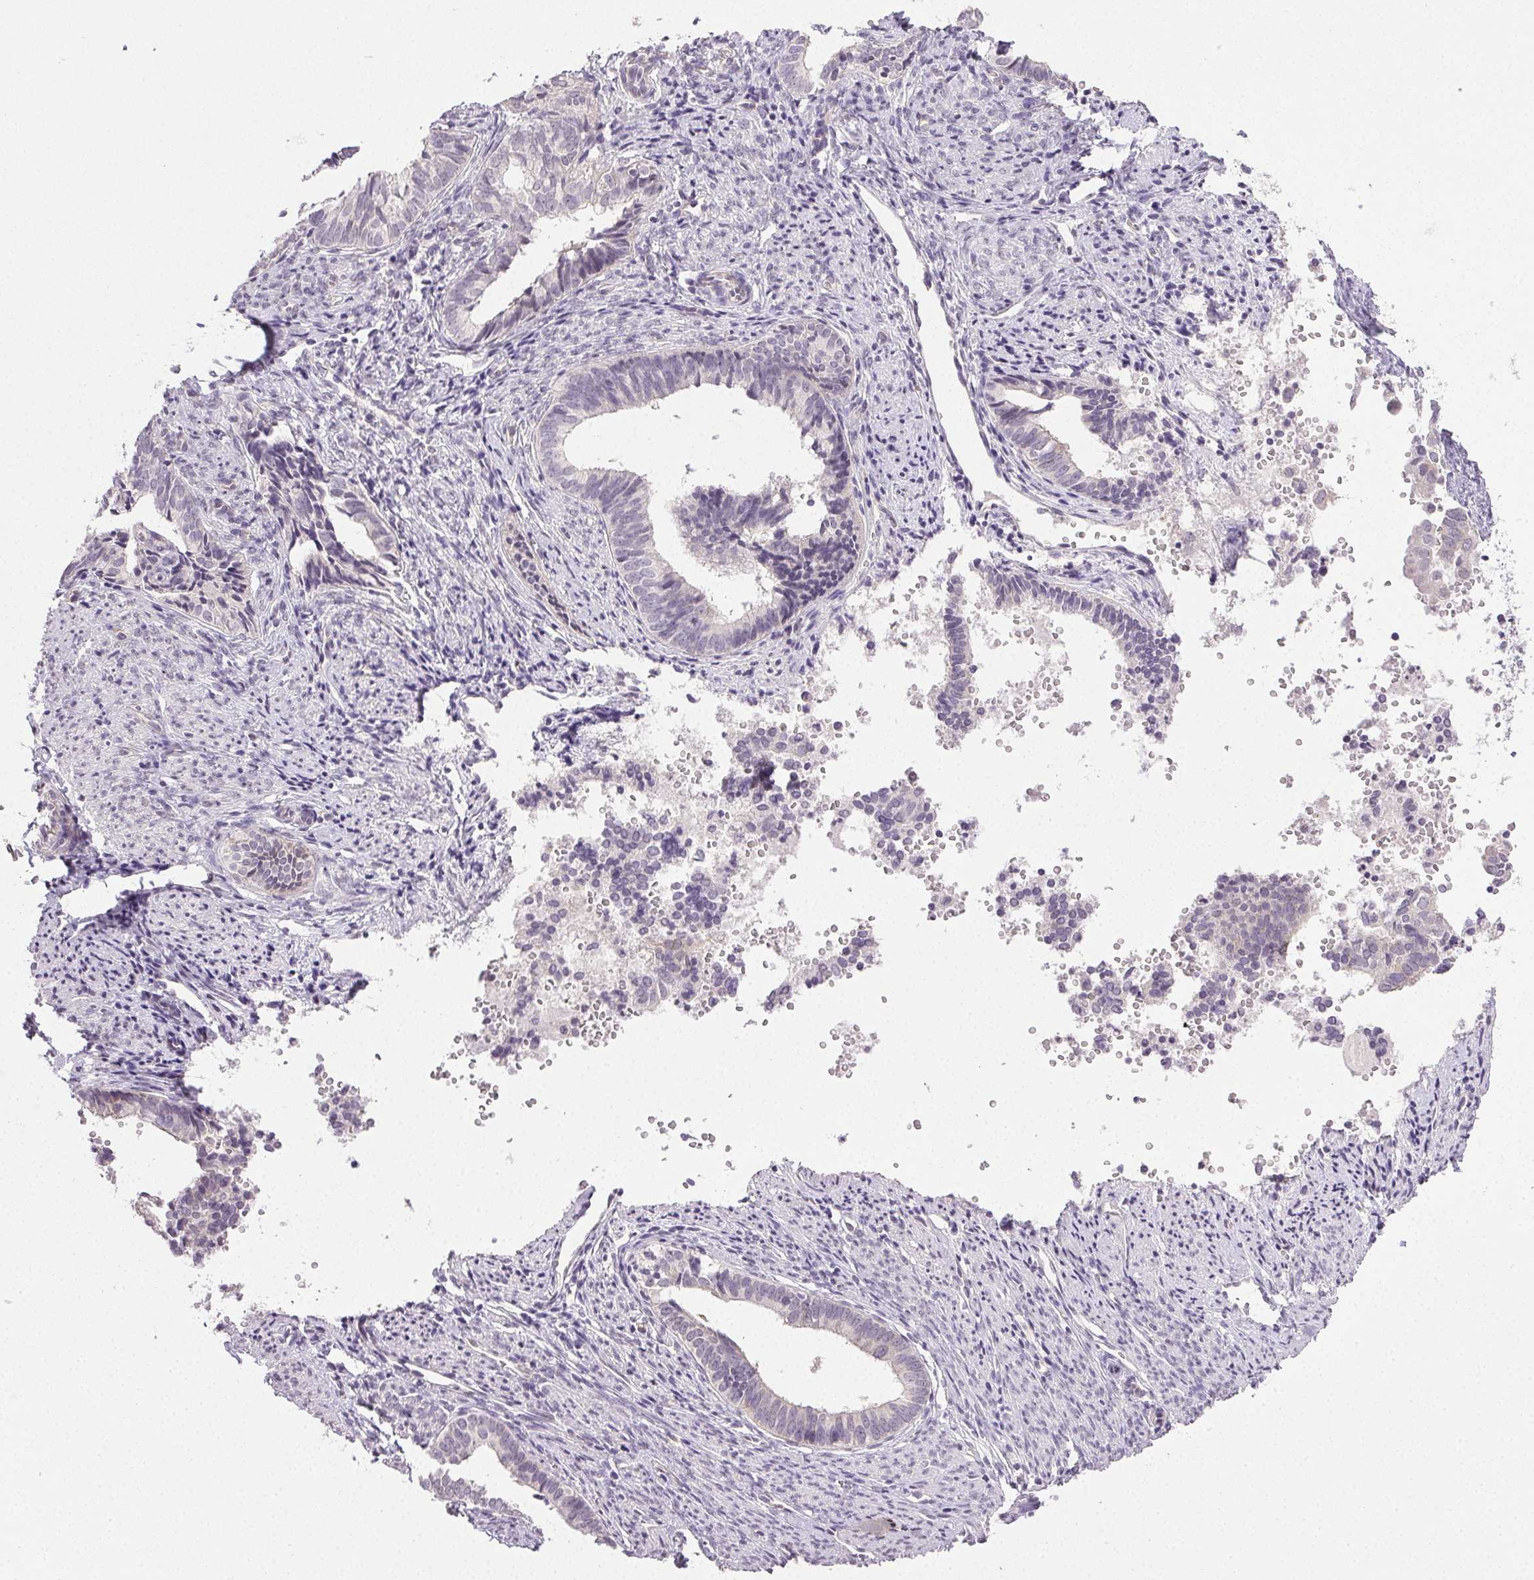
{"staining": {"intensity": "negative", "quantity": "none", "location": "none"}, "tissue": "endometrial cancer", "cell_type": "Tumor cells", "image_type": "cancer", "snomed": [{"axis": "morphology", "description": "Adenocarcinoma, NOS"}, {"axis": "topography", "description": "Endometrium"}], "caption": "Endometrial adenocarcinoma was stained to show a protein in brown. There is no significant staining in tumor cells.", "gene": "PLCB1", "patient": {"sex": "female", "age": 75}}